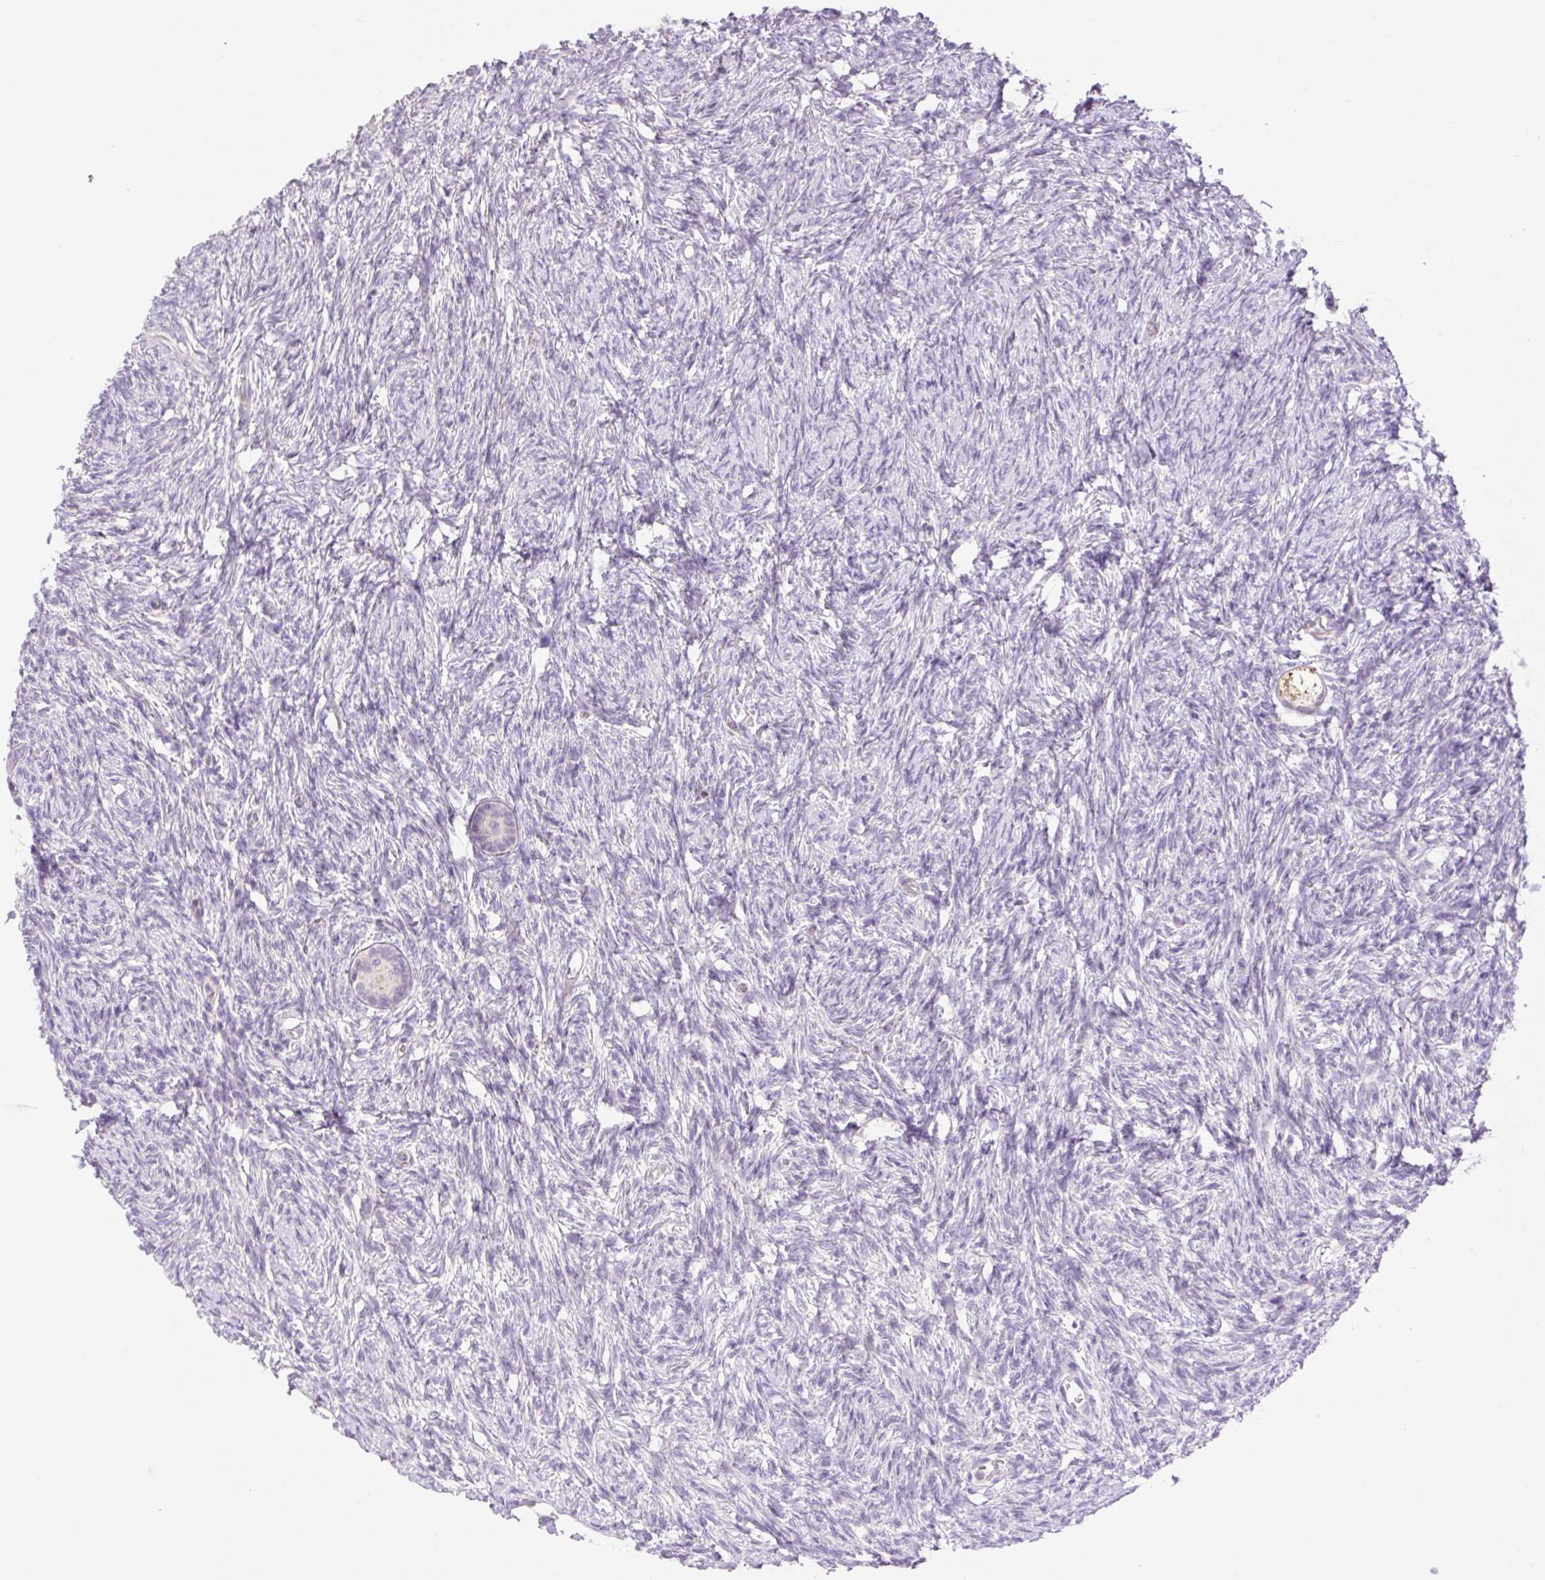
{"staining": {"intensity": "moderate", "quantity": "25%-75%", "location": "cytoplasmic/membranous"}, "tissue": "ovary", "cell_type": "Follicle cells", "image_type": "normal", "snomed": [{"axis": "morphology", "description": "Normal tissue, NOS"}, {"axis": "topography", "description": "Ovary"}], "caption": "The micrograph displays a brown stain indicating the presence of a protein in the cytoplasmic/membranous of follicle cells in ovary.", "gene": "VPS25", "patient": {"sex": "female", "age": 33}}